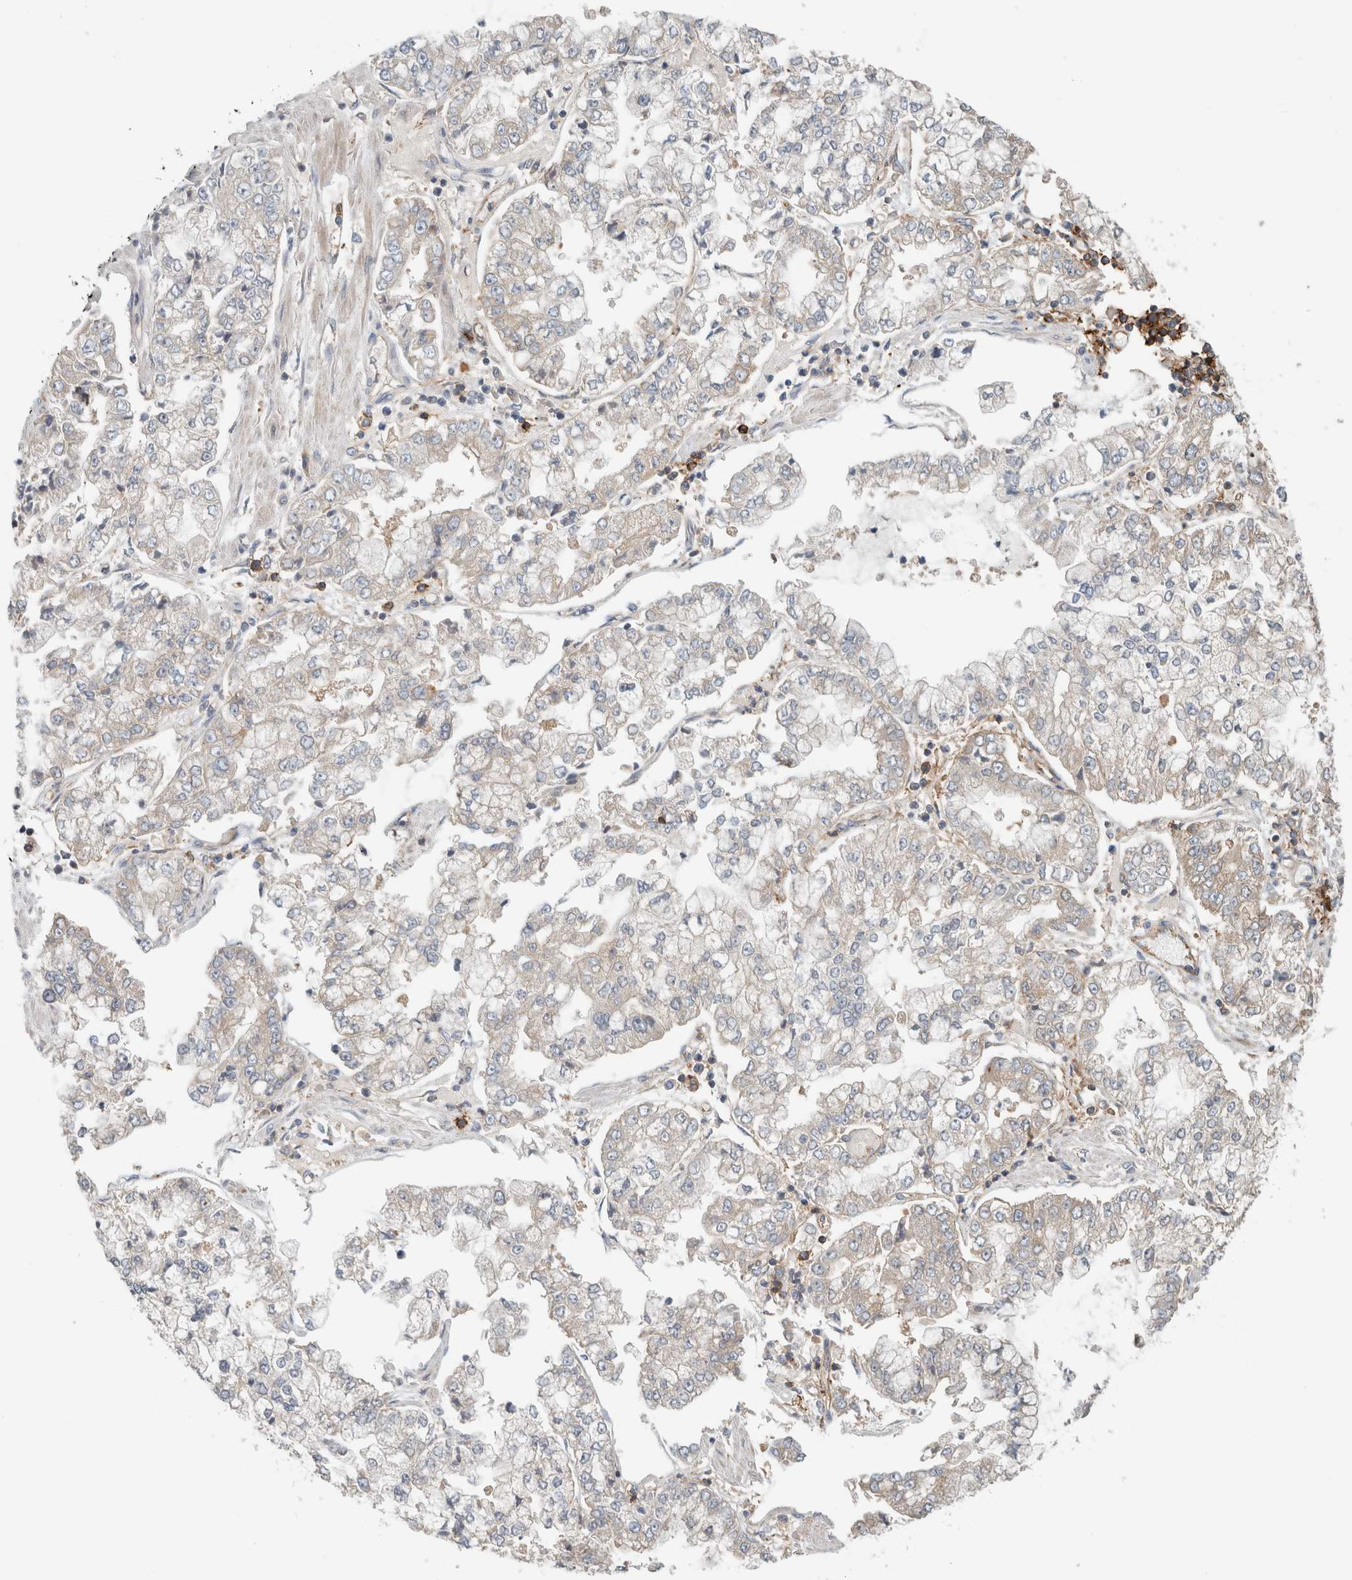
{"staining": {"intensity": "weak", "quantity": "<25%", "location": "cytoplasmic/membranous"}, "tissue": "stomach cancer", "cell_type": "Tumor cells", "image_type": "cancer", "snomed": [{"axis": "morphology", "description": "Adenocarcinoma, NOS"}, {"axis": "topography", "description": "Stomach"}], "caption": "Stomach adenocarcinoma was stained to show a protein in brown. There is no significant staining in tumor cells. The staining was performed using DAB (3,3'-diaminobenzidine) to visualize the protein expression in brown, while the nuclei were stained in blue with hematoxylin (Magnification: 20x).", "gene": "PFDN4", "patient": {"sex": "male", "age": 76}}